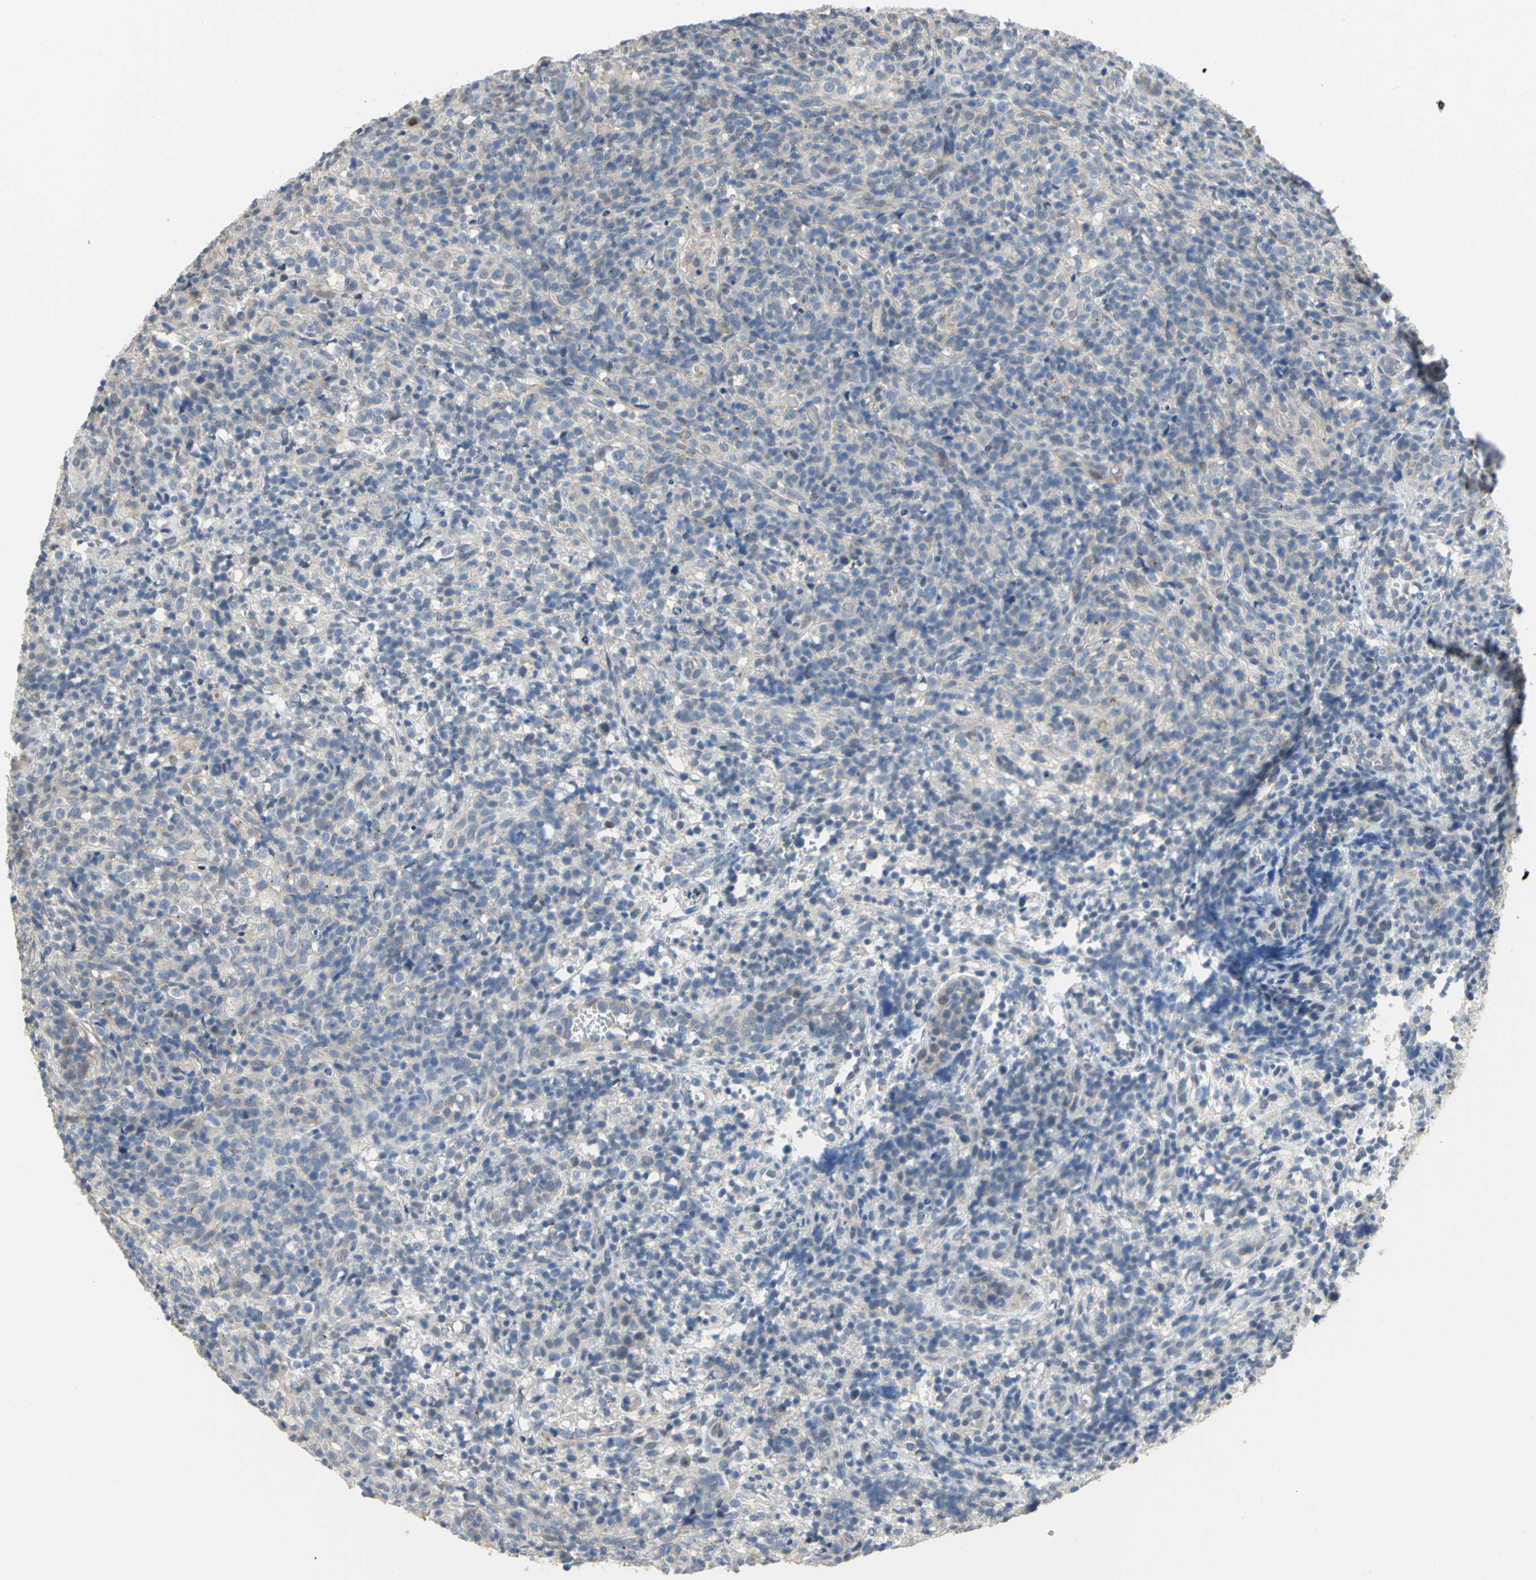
{"staining": {"intensity": "negative", "quantity": "none", "location": "none"}, "tissue": "lymphoma", "cell_type": "Tumor cells", "image_type": "cancer", "snomed": [{"axis": "morphology", "description": "Malignant lymphoma, non-Hodgkin's type, High grade"}, {"axis": "topography", "description": "Lymph node"}], "caption": "Protein analysis of lymphoma reveals no significant expression in tumor cells.", "gene": "IL17RB", "patient": {"sex": "female", "age": 76}}